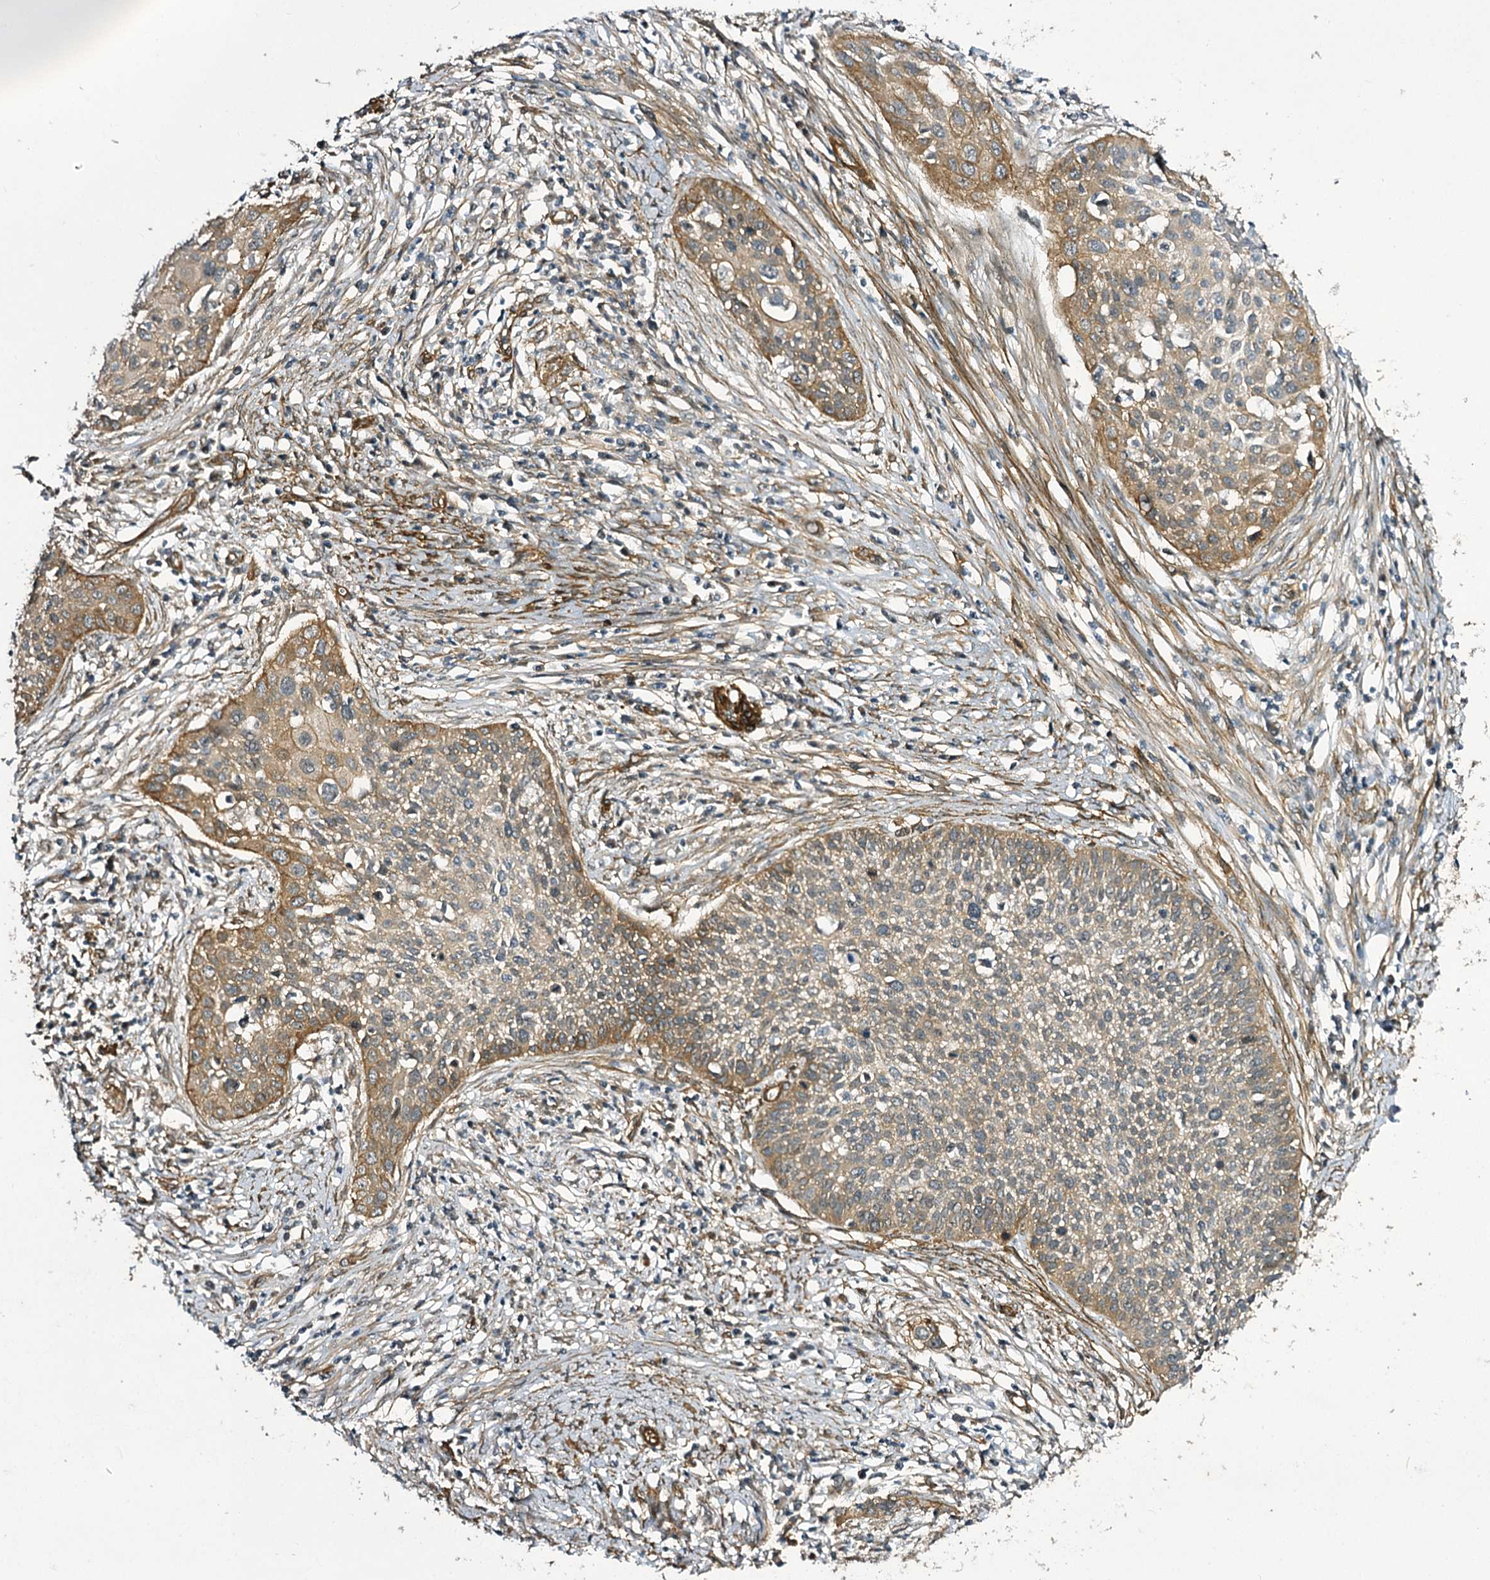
{"staining": {"intensity": "moderate", "quantity": ">75%", "location": "cytoplasmic/membranous"}, "tissue": "cervical cancer", "cell_type": "Tumor cells", "image_type": "cancer", "snomed": [{"axis": "morphology", "description": "Squamous cell carcinoma, NOS"}, {"axis": "topography", "description": "Cervix"}], "caption": "The micrograph shows a brown stain indicating the presence of a protein in the cytoplasmic/membranous of tumor cells in squamous cell carcinoma (cervical). The staining was performed using DAB, with brown indicating positive protein expression. Nuclei are stained blue with hematoxylin.", "gene": "MYO1C", "patient": {"sex": "female", "age": 34}}